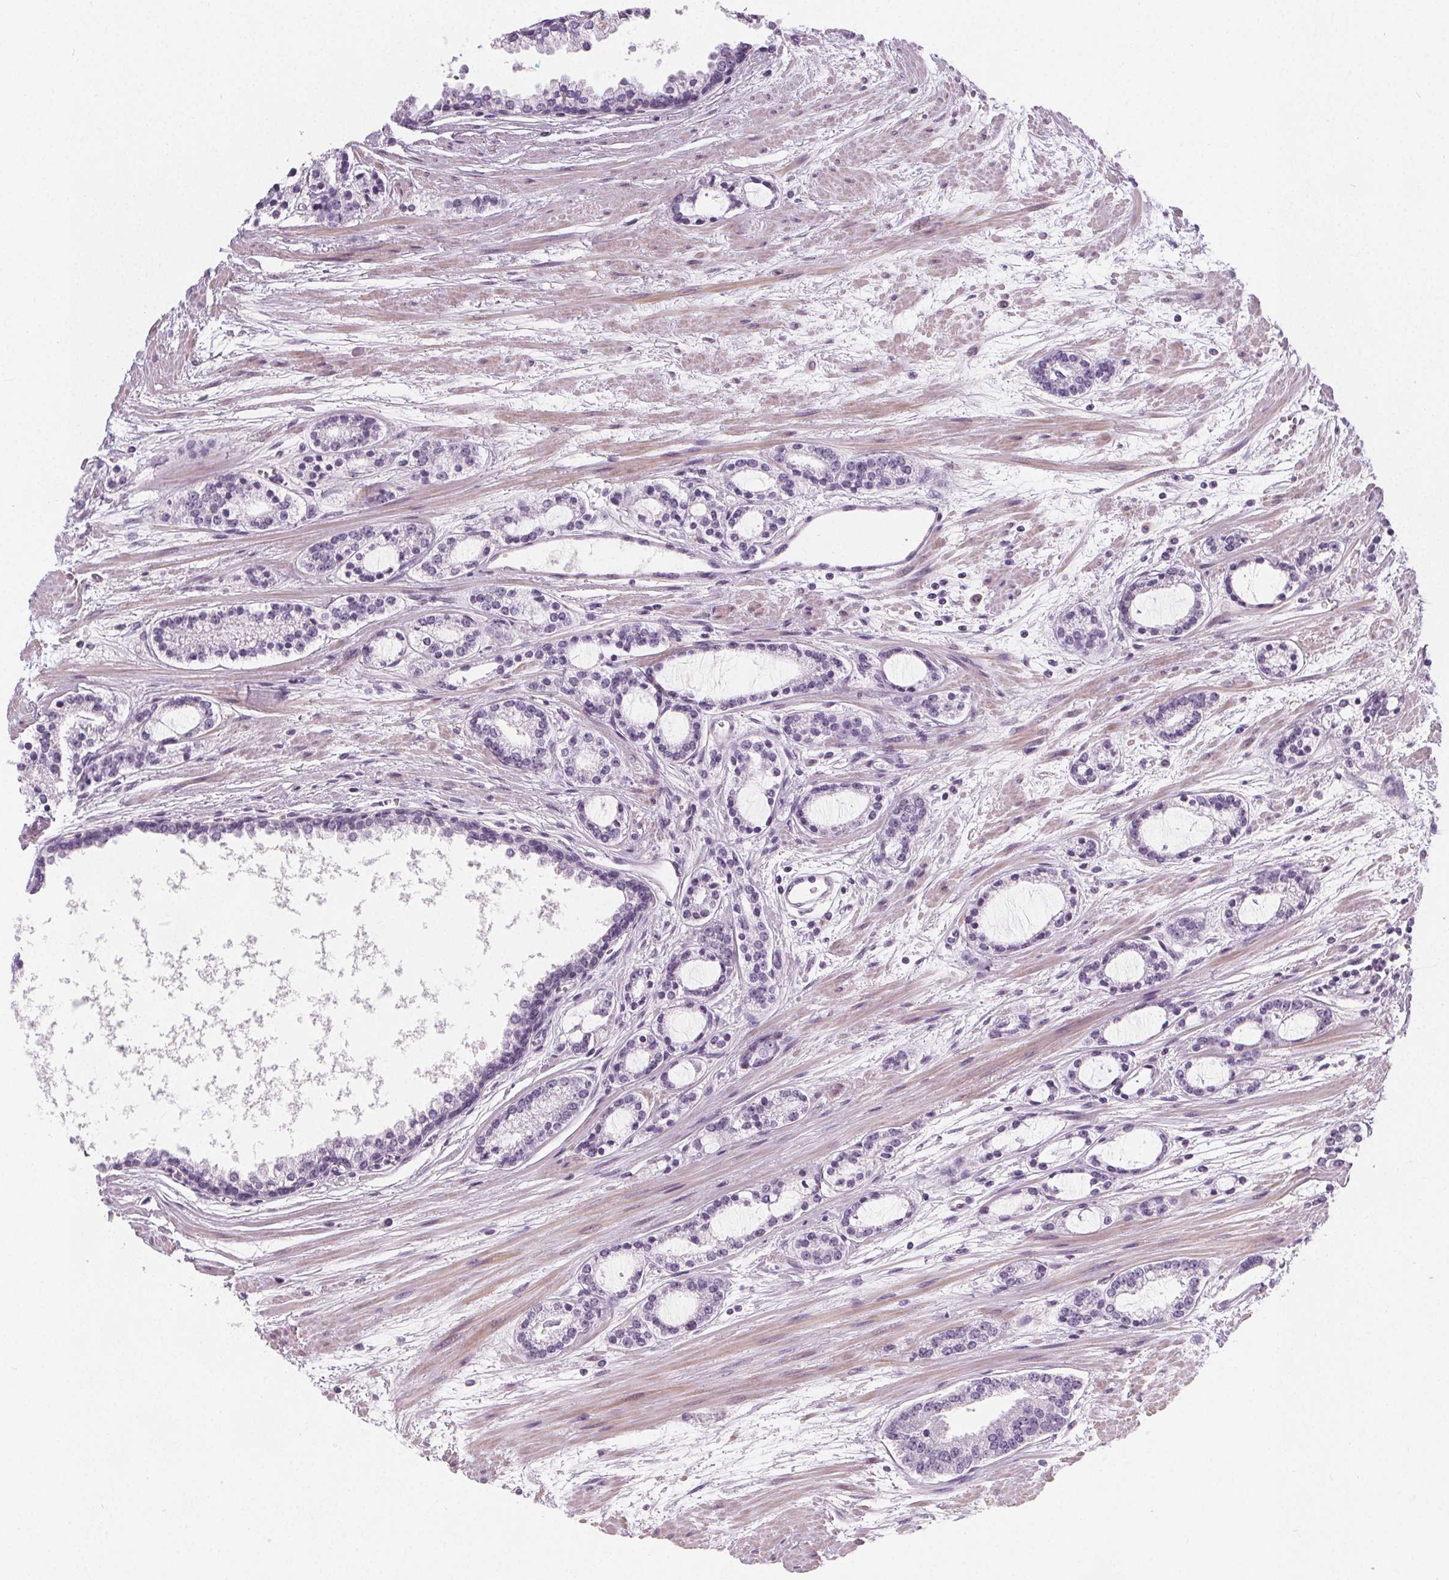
{"staining": {"intensity": "negative", "quantity": "none", "location": "none"}, "tissue": "prostate cancer", "cell_type": "Tumor cells", "image_type": "cancer", "snomed": [{"axis": "morphology", "description": "Adenocarcinoma, Medium grade"}, {"axis": "topography", "description": "Prostate"}], "caption": "An IHC image of prostate medium-grade adenocarcinoma is shown. There is no staining in tumor cells of prostate medium-grade adenocarcinoma.", "gene": "SLC5A12", "patient": {"sex": "male", "age": 57}}